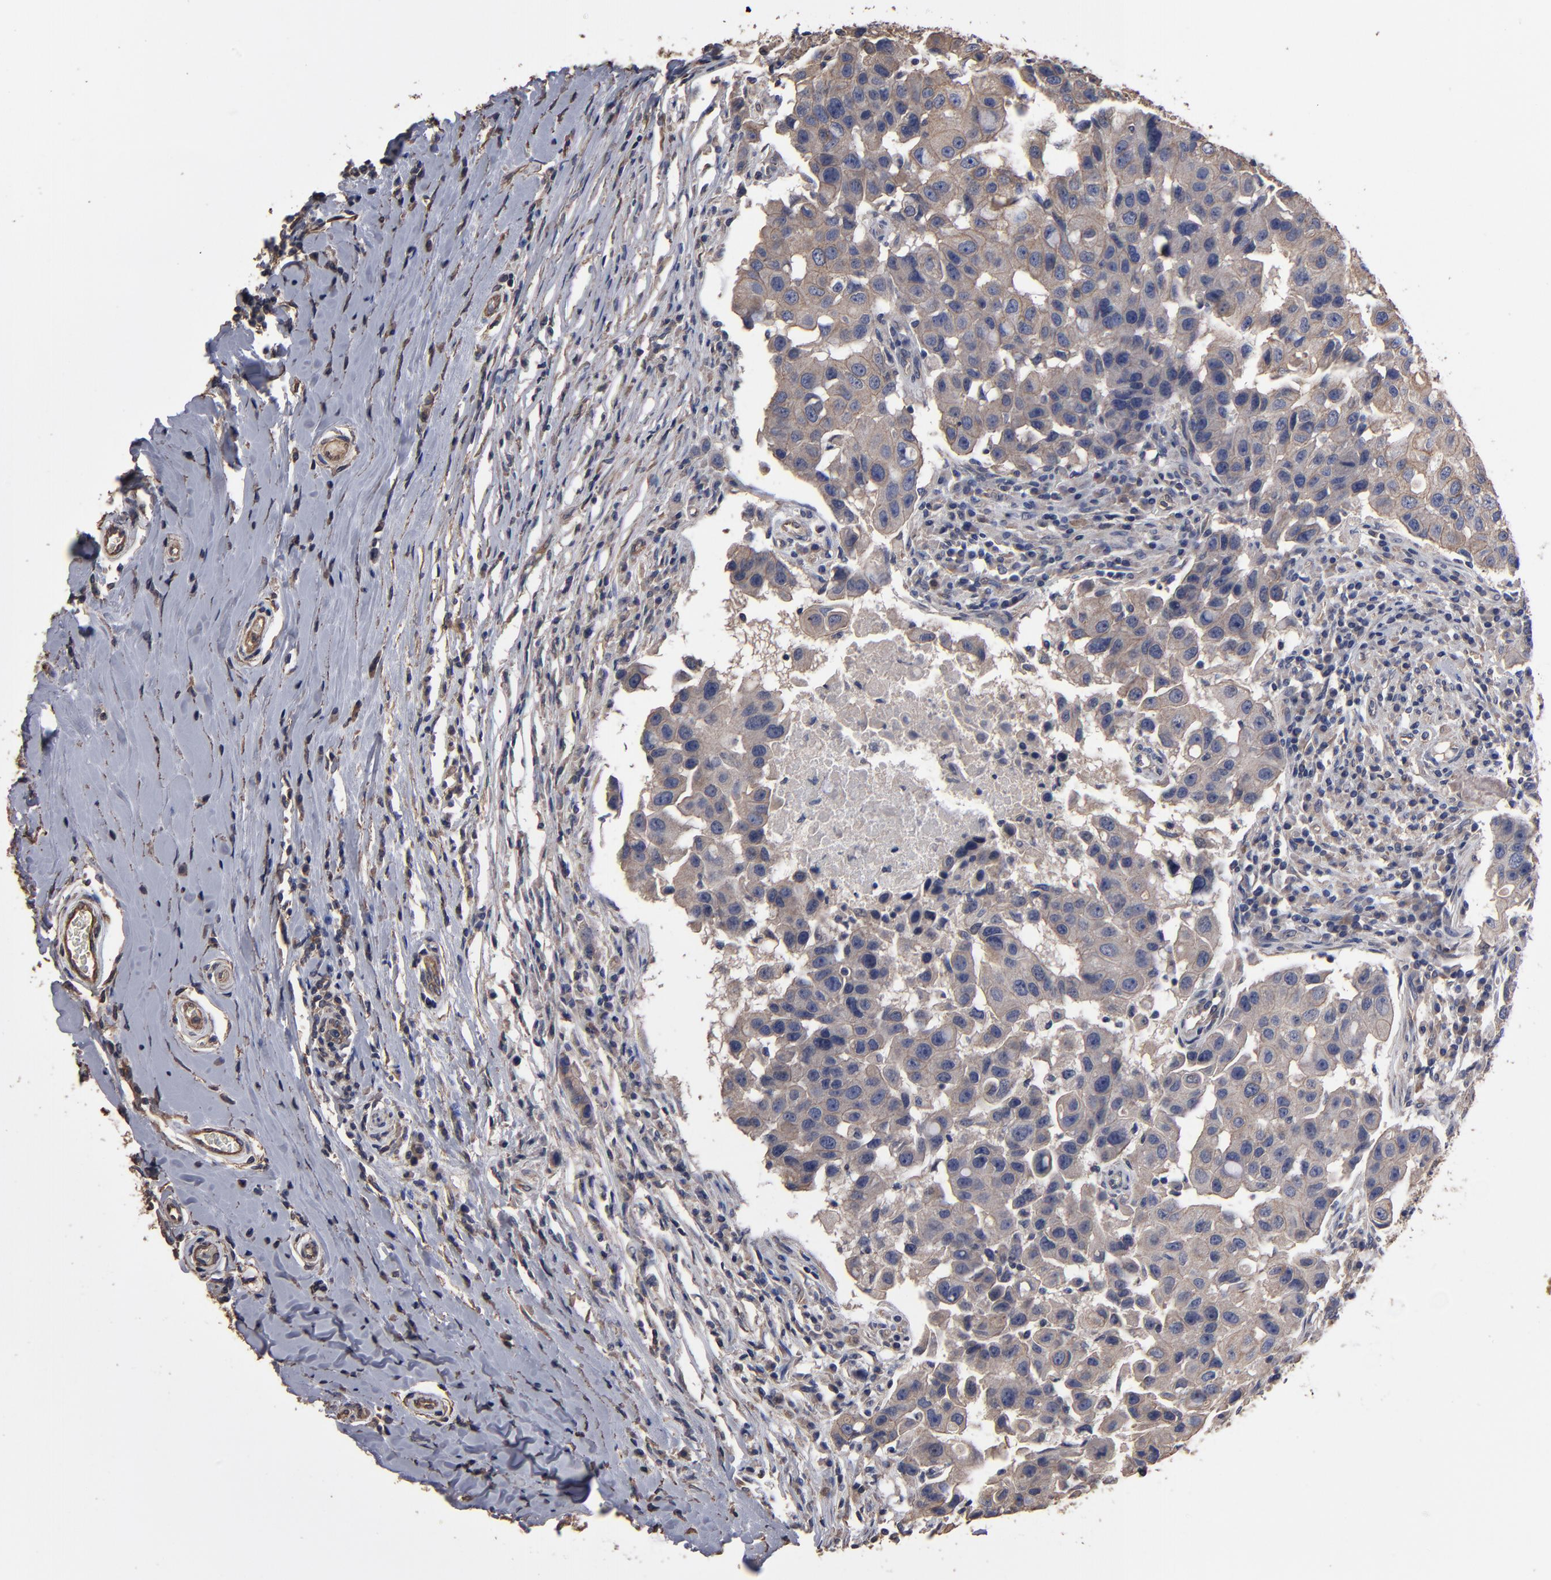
{"staining": {"intensity": "moderate", "quantity": ">75%", "location": "cytoplasmic/membranous"}, "tissue": "breast cancer", "cell_type": "Tumor cells", "image_type": "cancer", "snomed": [{"axis": "morphology", "description": "Duct carcinoma"}, {"axis": "topography", "description": "Breast"}], "caption": "Breast cancer (intraductal carcinoma) was stained to show a protein in brown. There is medium levels of moderate cytoplasmic/membranous positivity in approximately >75% of tumor cells. (DAB IHC, brown staining for protein, blue staining for nuclei).", "gene": "DMD", "patient": {"sex": "female", "age": 27}}